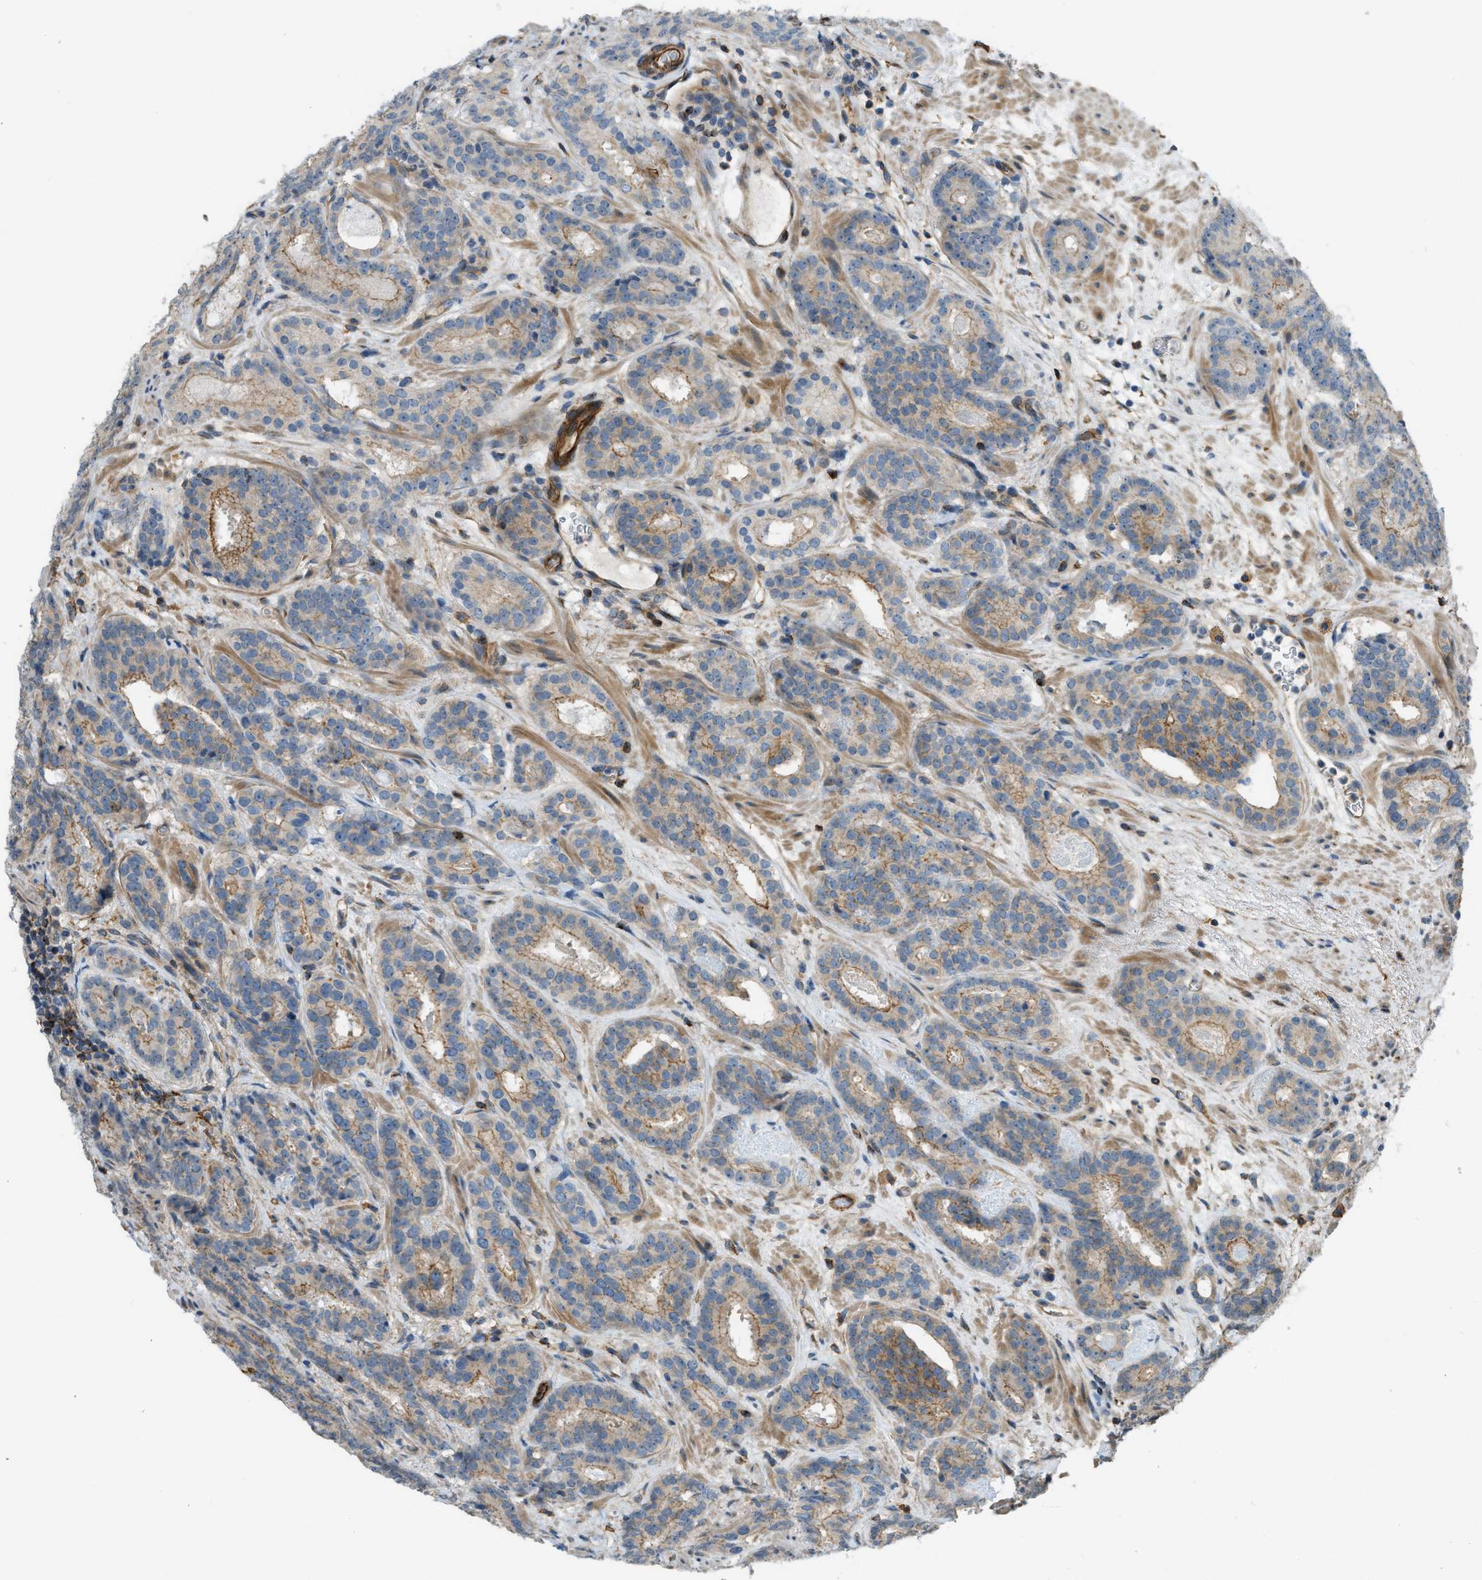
{"staining": {"intensity": "moderate", "quantity": ">75%", "location": "cytoplasmic/membranous"}, "tissue": "prostate cancer", "cell_type": "Tumor cells", "image_type": "cancer", "snomed": [{"axis": "morphology", "description": "Adenocarcinoma, Low grade"}, {"axis": "topography", "description": "Prostate"}], "caption": "Protein expression analysis of human prostate cancer reveals moderate cytoplasmic/membranous expression in about >75% of tumor cells.", "gene": "KIAA1671", "patient": {"sex": "male", "age": 69}}